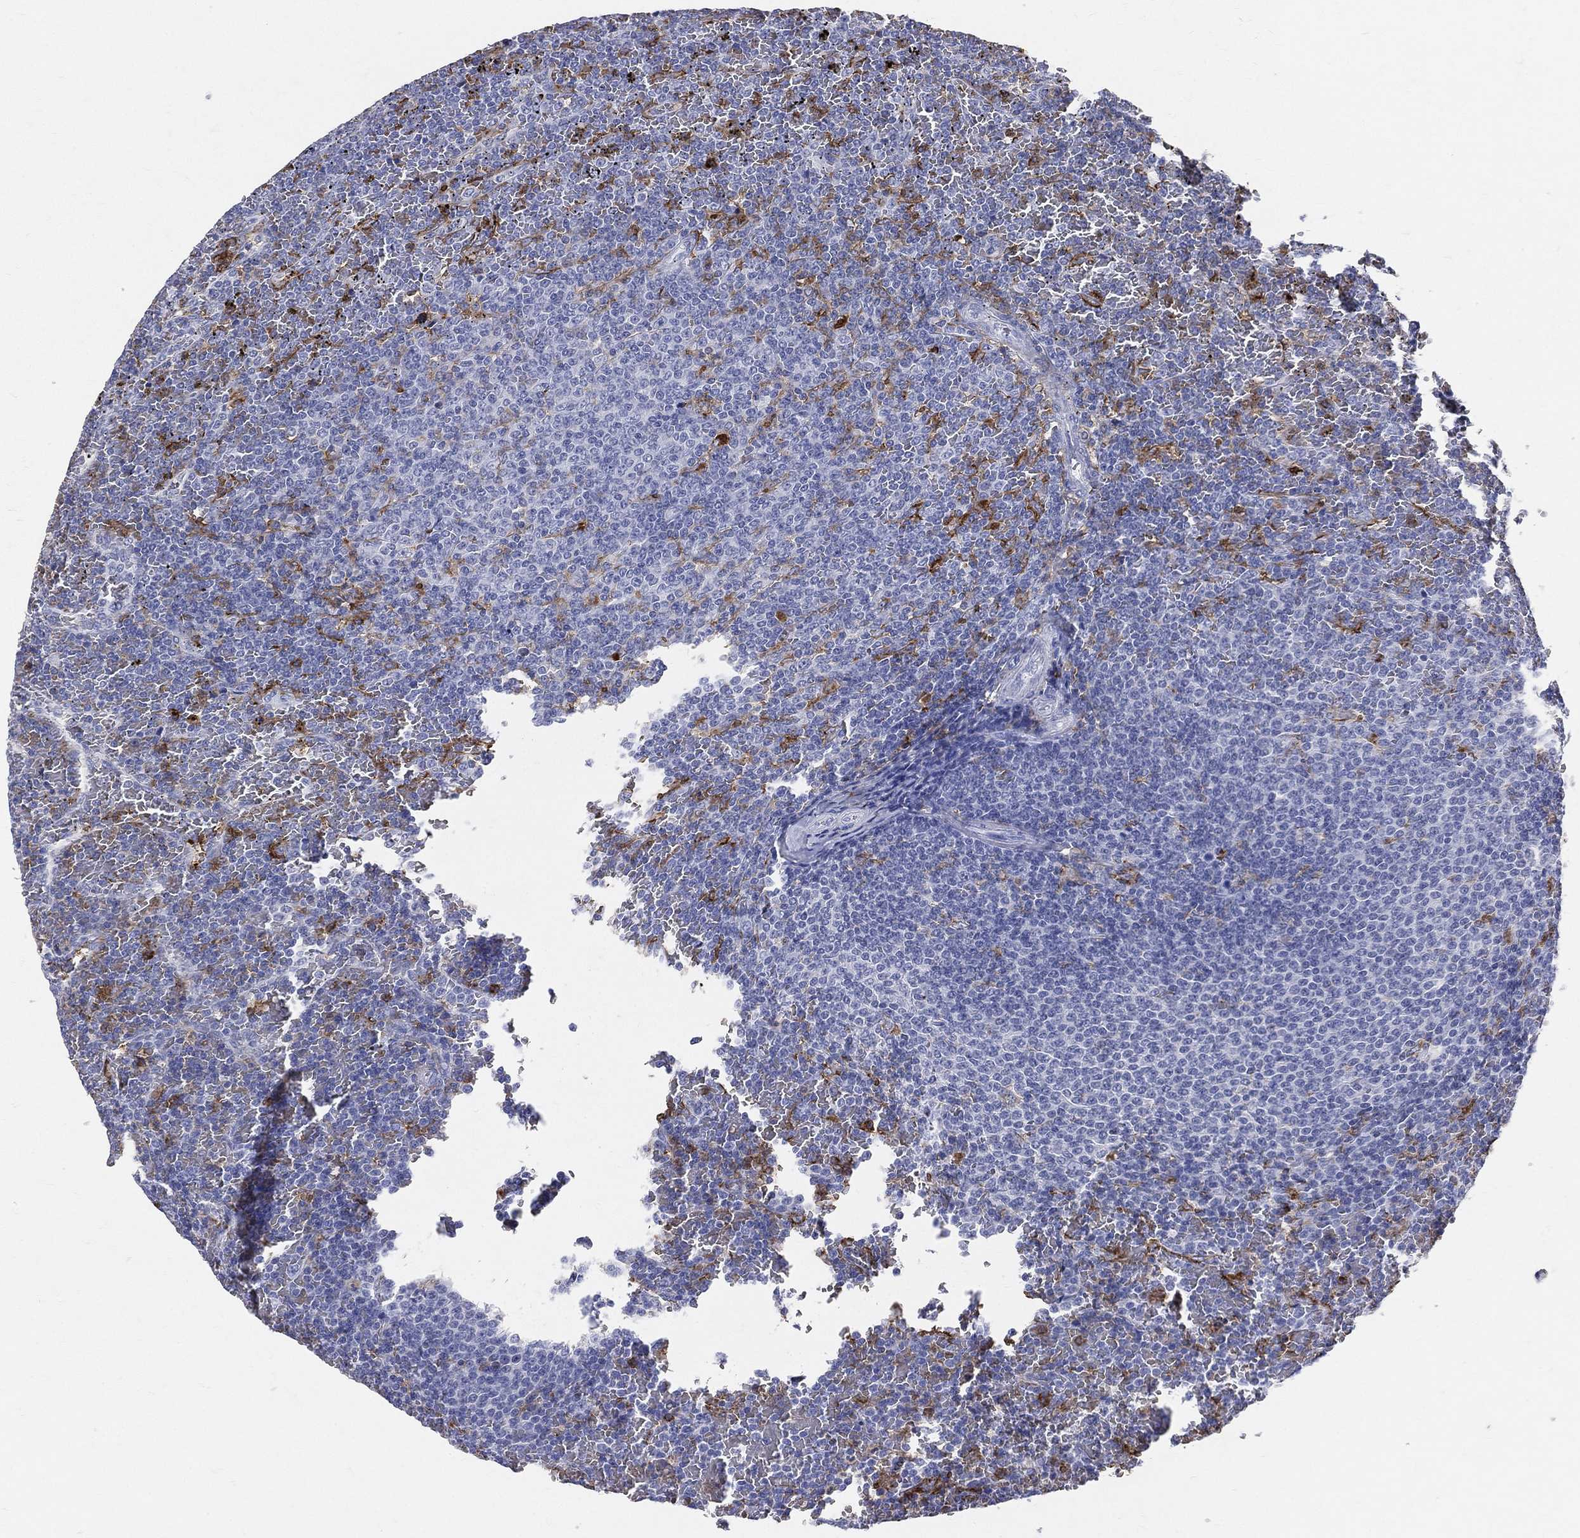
{"staining": {"intensity": "negative", "quantity": "none", "location": "none"}, "tissue": "lymphoma", "cell_type": "Tumor cells", "image_type": "cancer", "snomed": [{"axis": "morphology", "description": "Malignant lymphoma, non-Hodgkin's type, Low grade"}, {"axis": "topography", "description": "Spleen"}], "caption": "An IHC photomicrograph of low-grade malignant lymphoma, non-Hodgkin's type is shown. There is no staining in tumor cells of low-grade malignant lymphoma, non-Hodgkin's type. (Immunohistochemistry (ihc), brightfield microscopy, high magnification).", "gene": "CD33", "patient": {"sex": "female", "age": 77}}